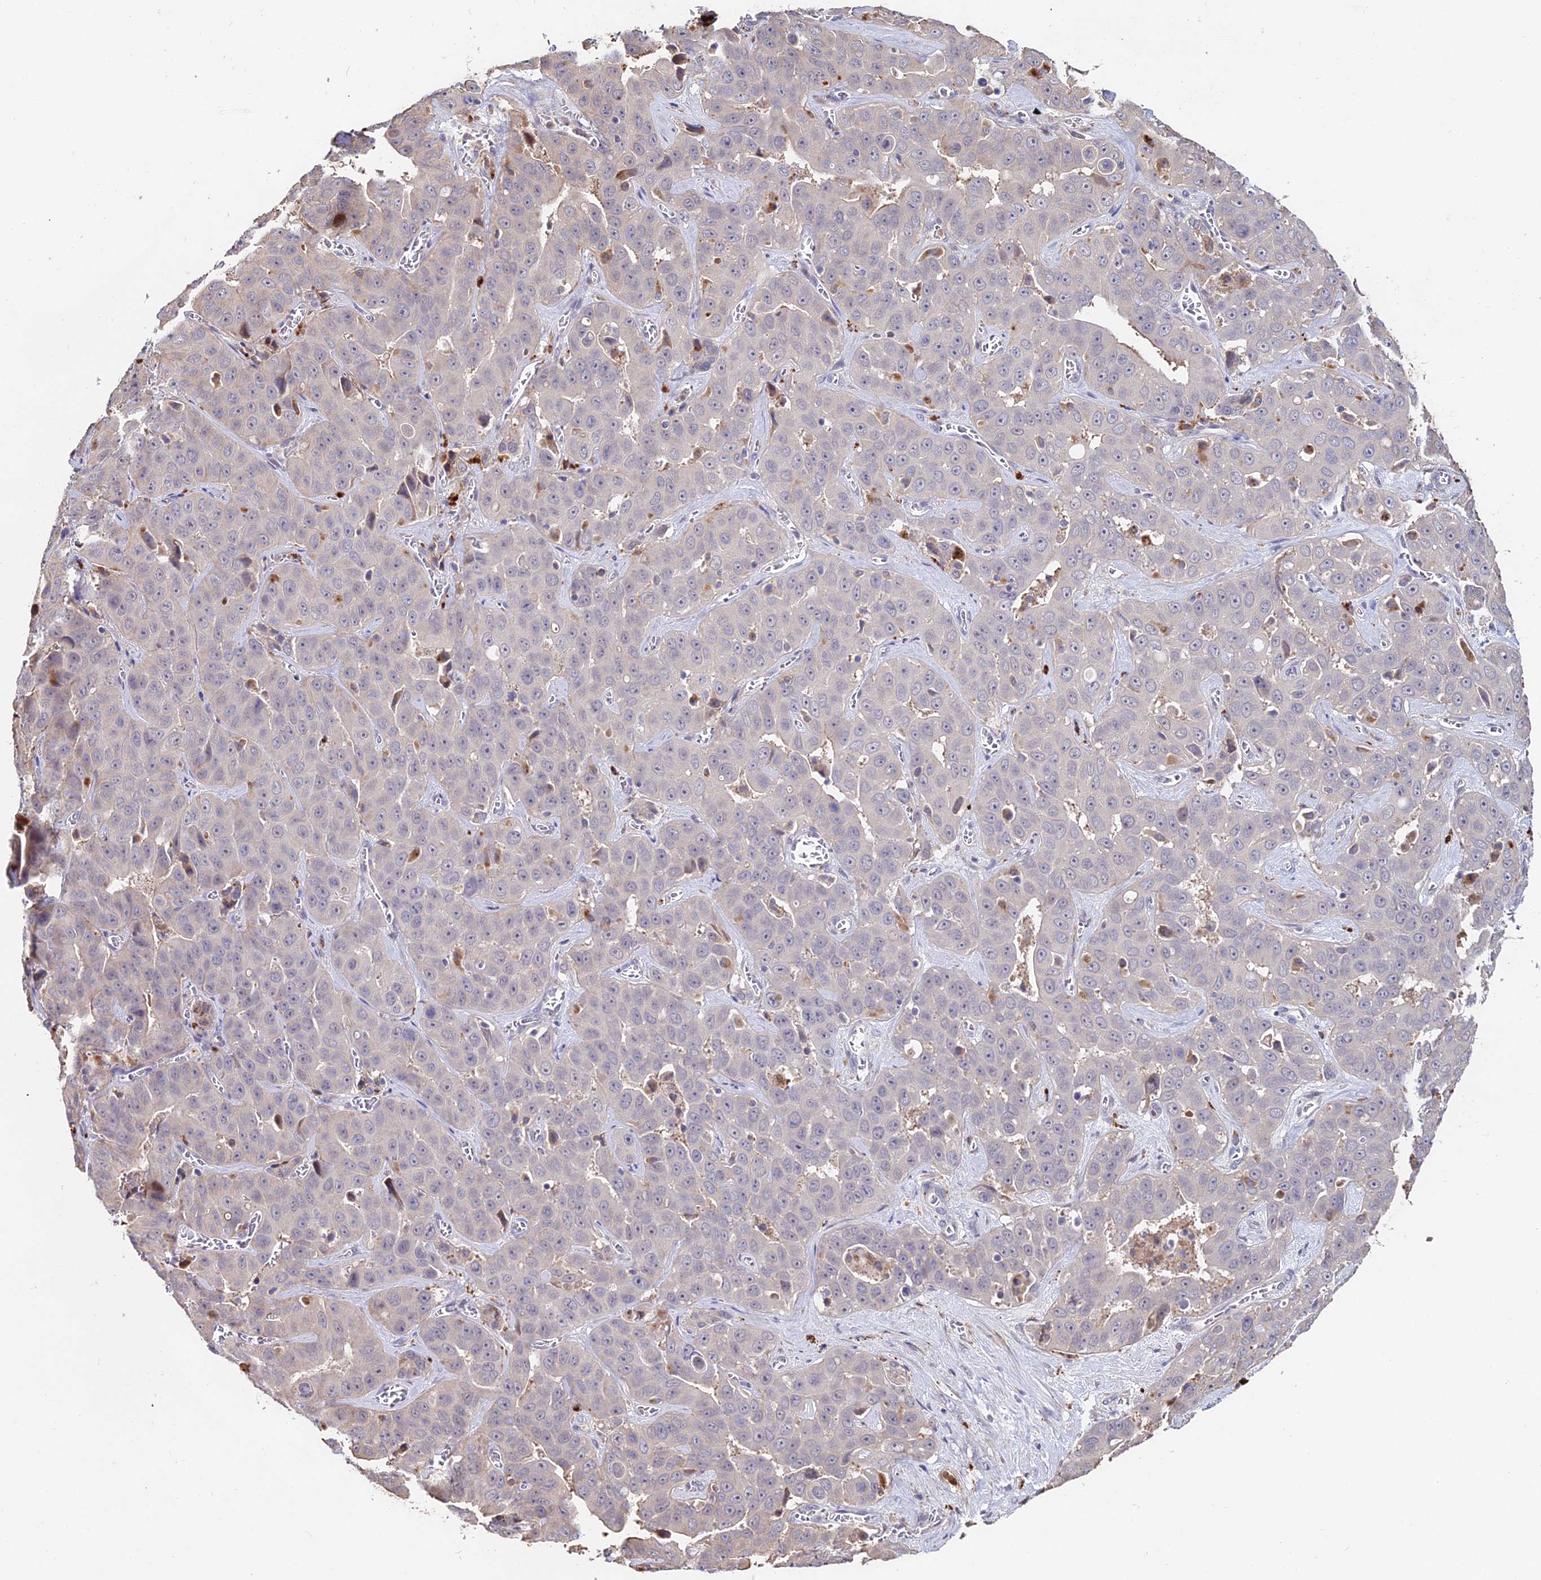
{"staining": {"intensity": "negative", "quantity": "none", "location": "none"}, "tissue": "liver cancer", "cell_type": "Tumor cells", "image_type": "cancer", "snomed": [{"axis": "morphology", "description": "Cholangiocarcinoma"}, {"axis": "topography", "description": "Liver"}], "caption": "DAB (3,3'-diaminobenzidine) immunohistochemical staining of liver cancer (cholangiocarcinoma) shows no significant staining in tumor cells.", "gene": "ACTR5", "patient": {"sex": "female", "age": 52}}